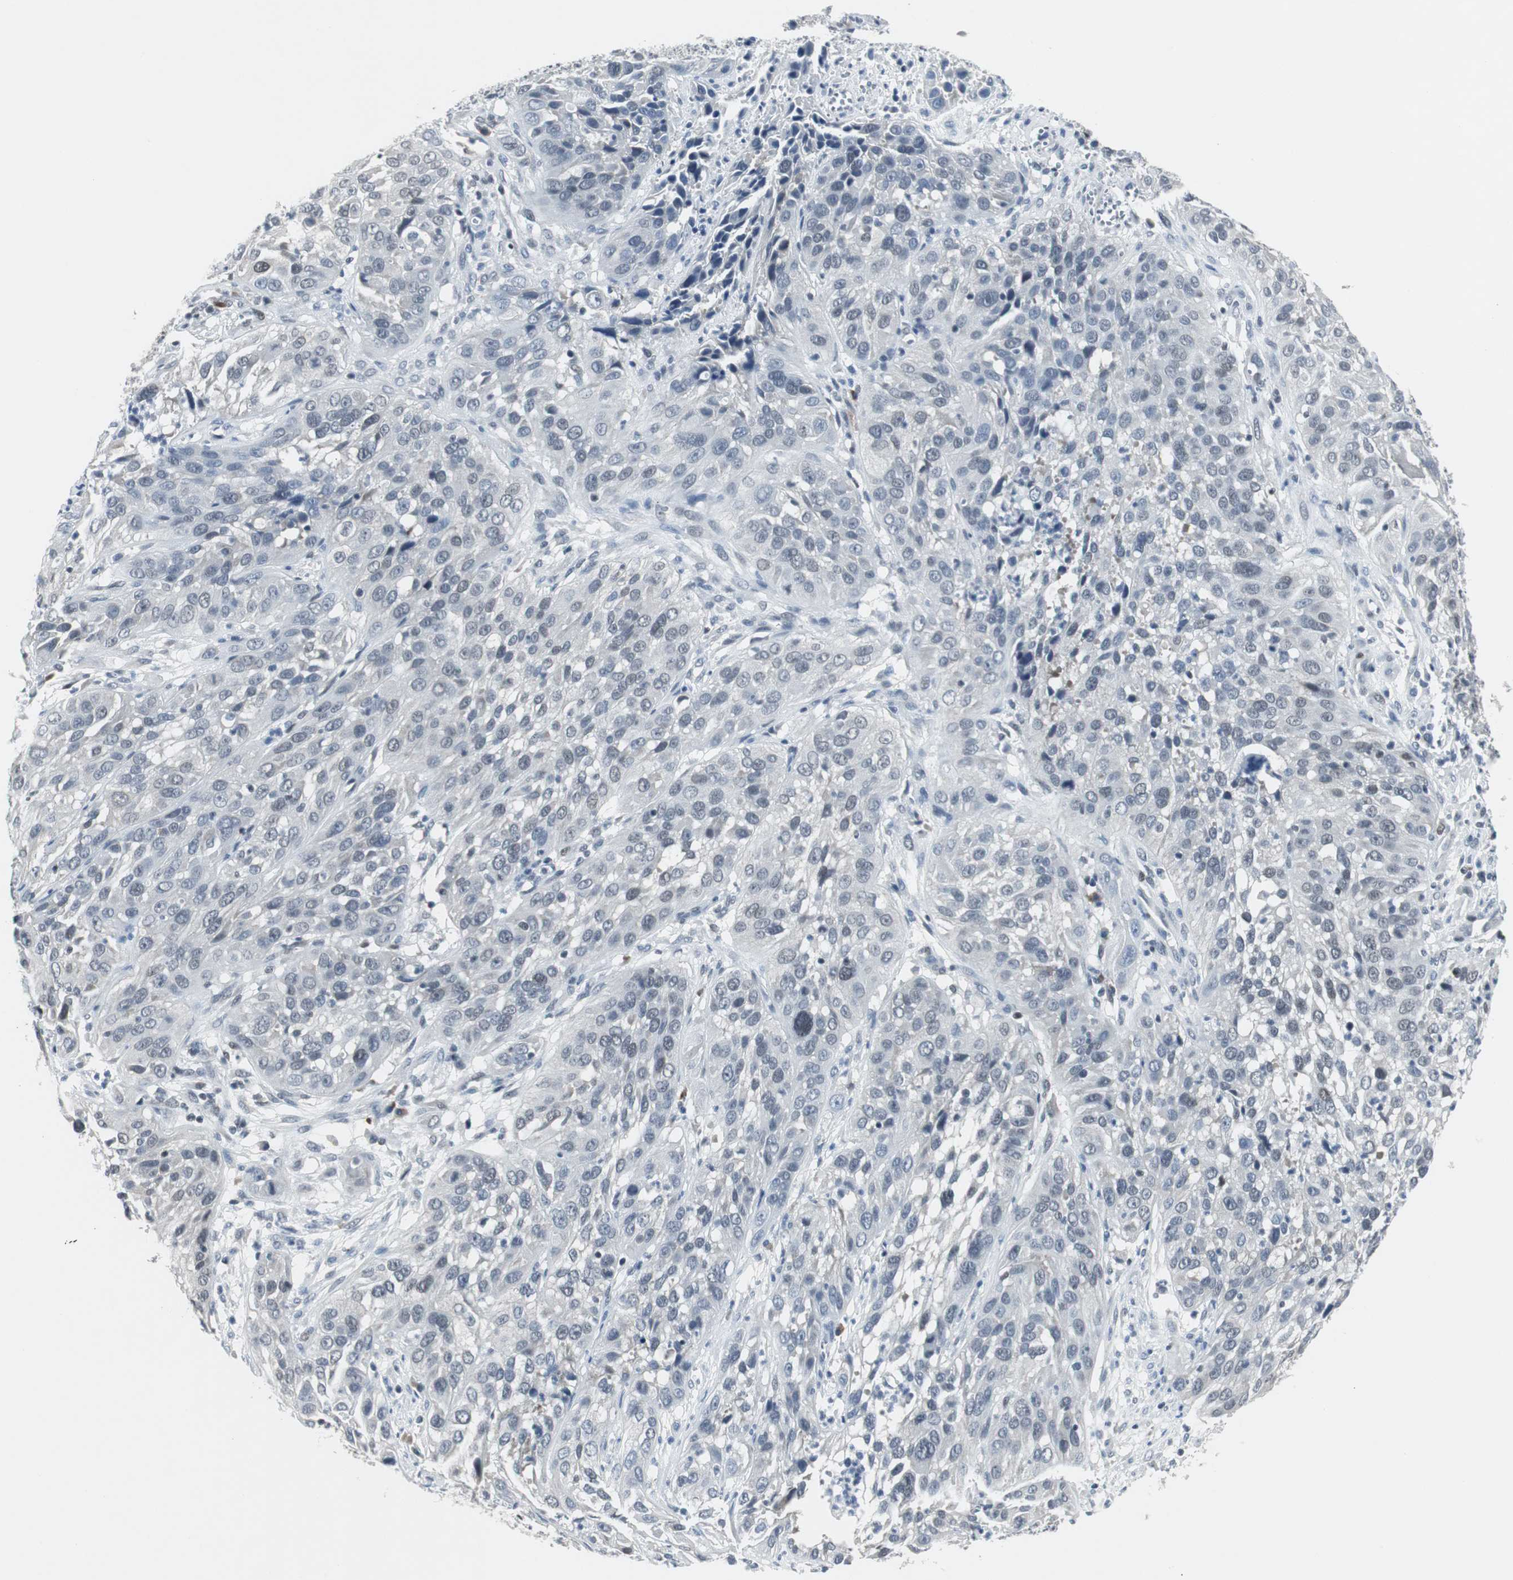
{"staining": {"intensity": "negative", "quantity": "none", "location": "none"}, "tissue": "cervical cancer", "cell_type": "Tumor cells", "image_type": "cancer", "snomed": [{"axis": "morphology", "description": "Squamous cell carcinoma, NOS"}, {"axis": "topography", "description": "Cervix"}], "caption": "A histopathology image of human cervical cancer is negative for staining in tumor cells. (Brightfield microscopy of DAB IHC at high magnification).", "gene": "ELK1", "patient": {"sex": "female", "age": 32}}